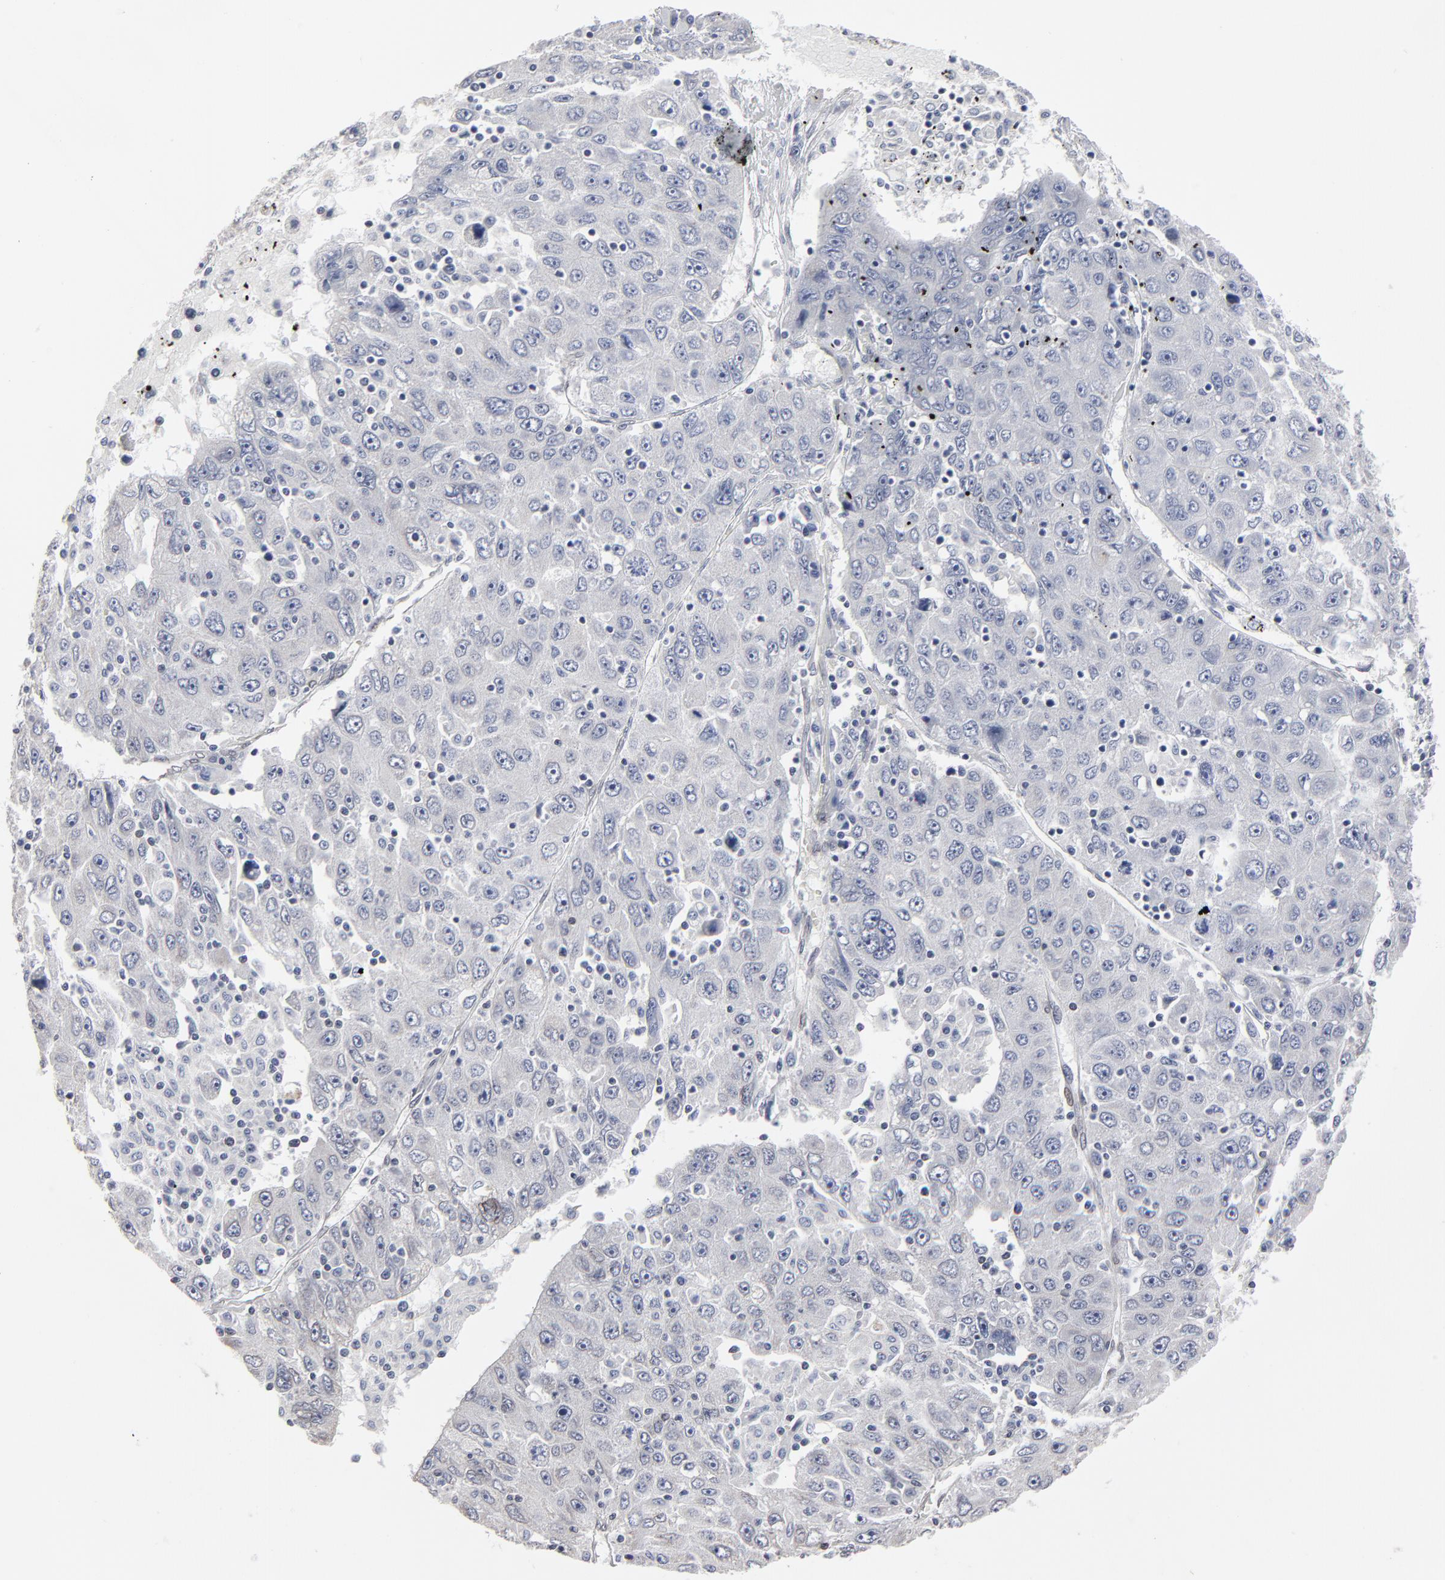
{"staining": {"intensity": "negative", "quantity": "none", "location": "none"}, "tissue": "liver cancer", "cell_type": "Tumor cells", "image_type": "cancer", "snomed": [{"axis": "morphology", "description": "Carcinoma, Hepatocellular, NOS"}, {"axis": "topography", "description": "Liver"}], "caption": "Tumor cells are negative for brown protein staining in liver cancer.", "gene": "SYNE2", "patient": {"sex": "male", "age": 49}}